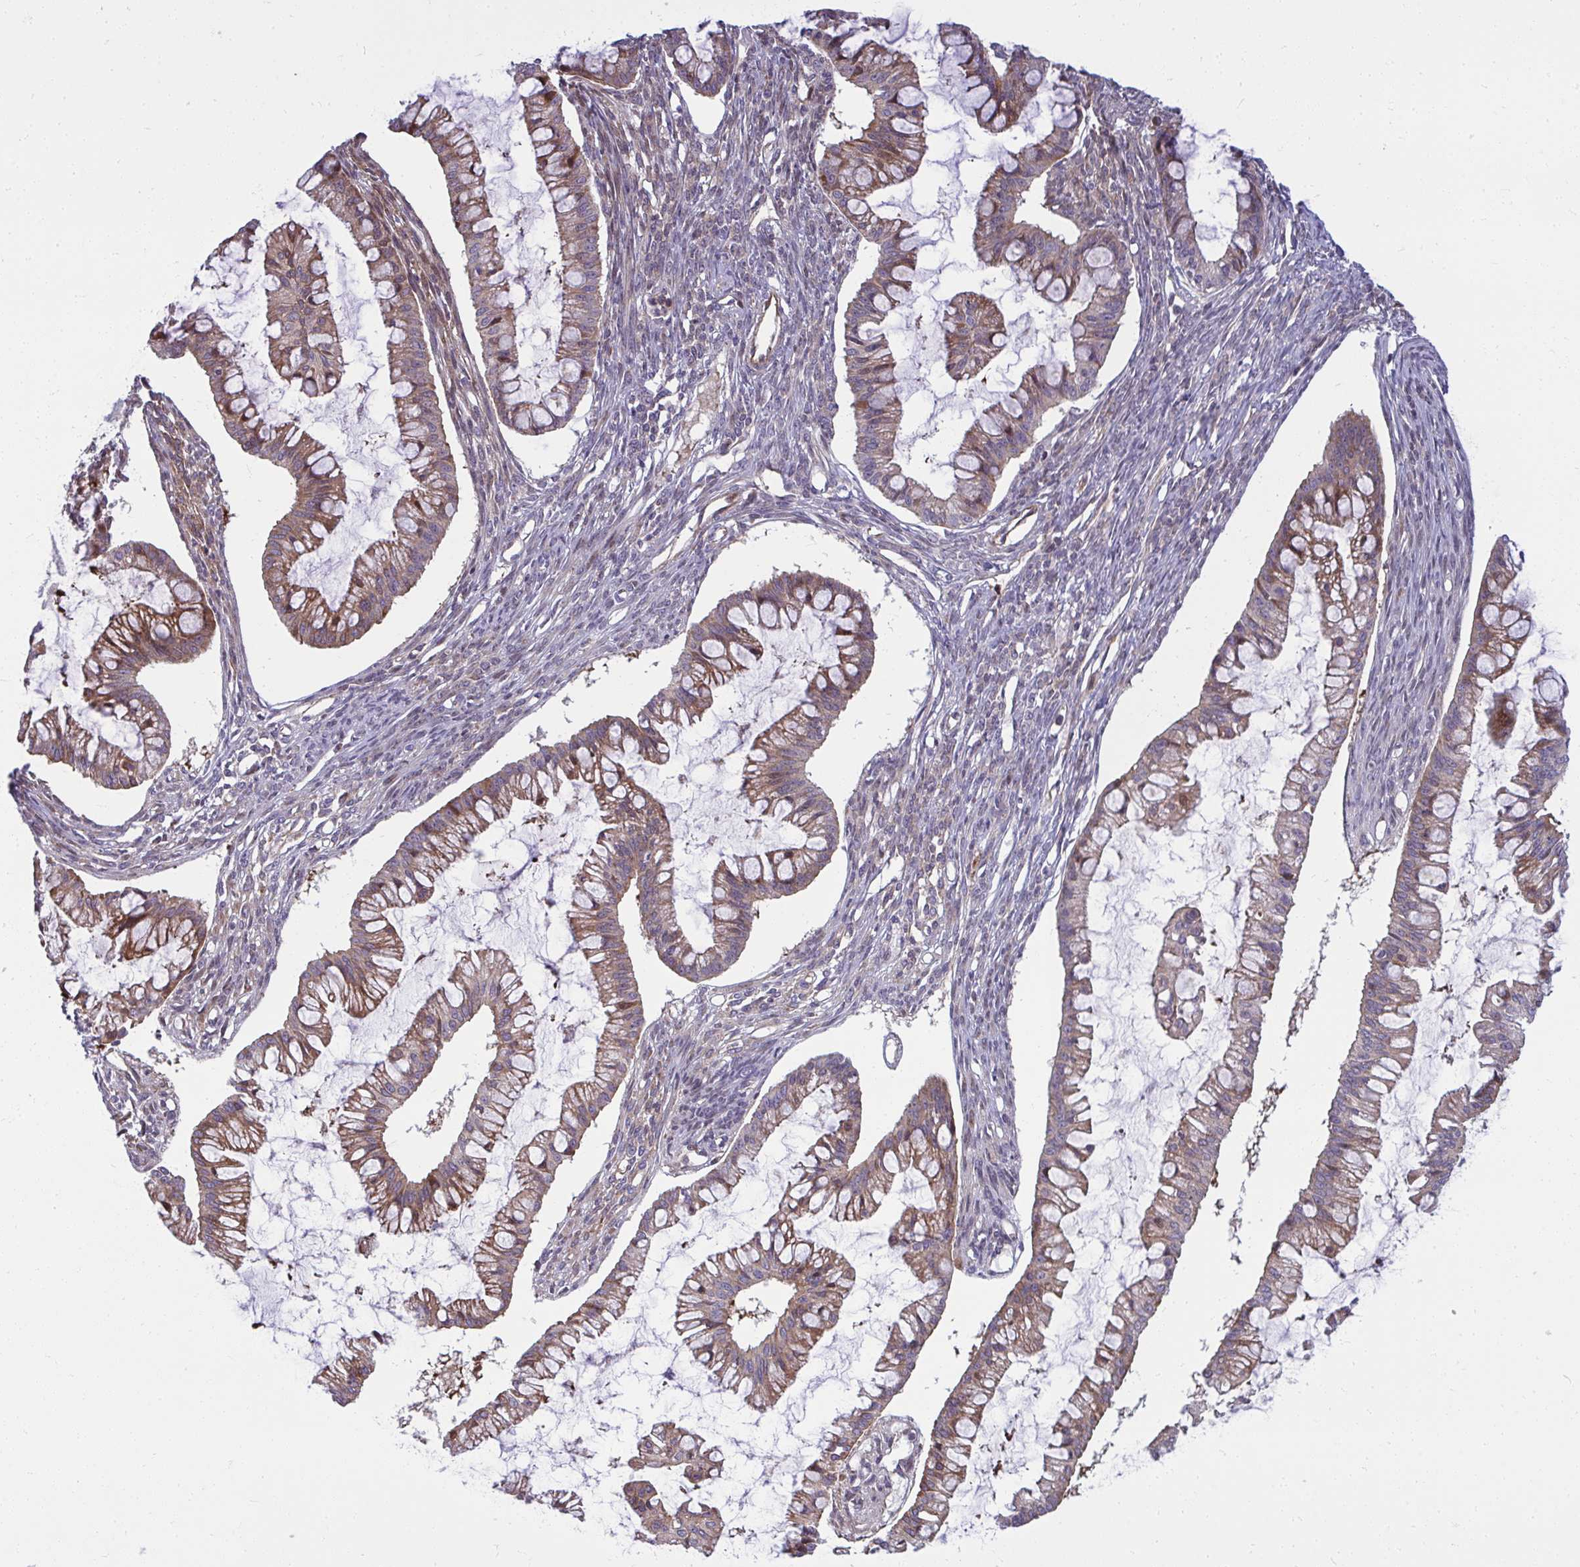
{"staining": {"intensity": "moderate", "quantity": ">75%", "location": "cytoplasmic/membranous"}, "tissue": "ovarian cancer", "cell_type": "Tumor cells", "image_type": "cancer", "snomed": [{"axis": "morphology", "description": "Cystadenocarcinoma, mucinous, NOS"}, {"axis": "topography", "description": "Ovary"}], "caption": "Moderate cytoplasmic/membranous protein positivity is seen in about >75% of tumor cells in mucinous cystadenocarcinoma (ovarian).", "gene": "ZSCAN9", "patient": {"sex": "female", "age": 73}}